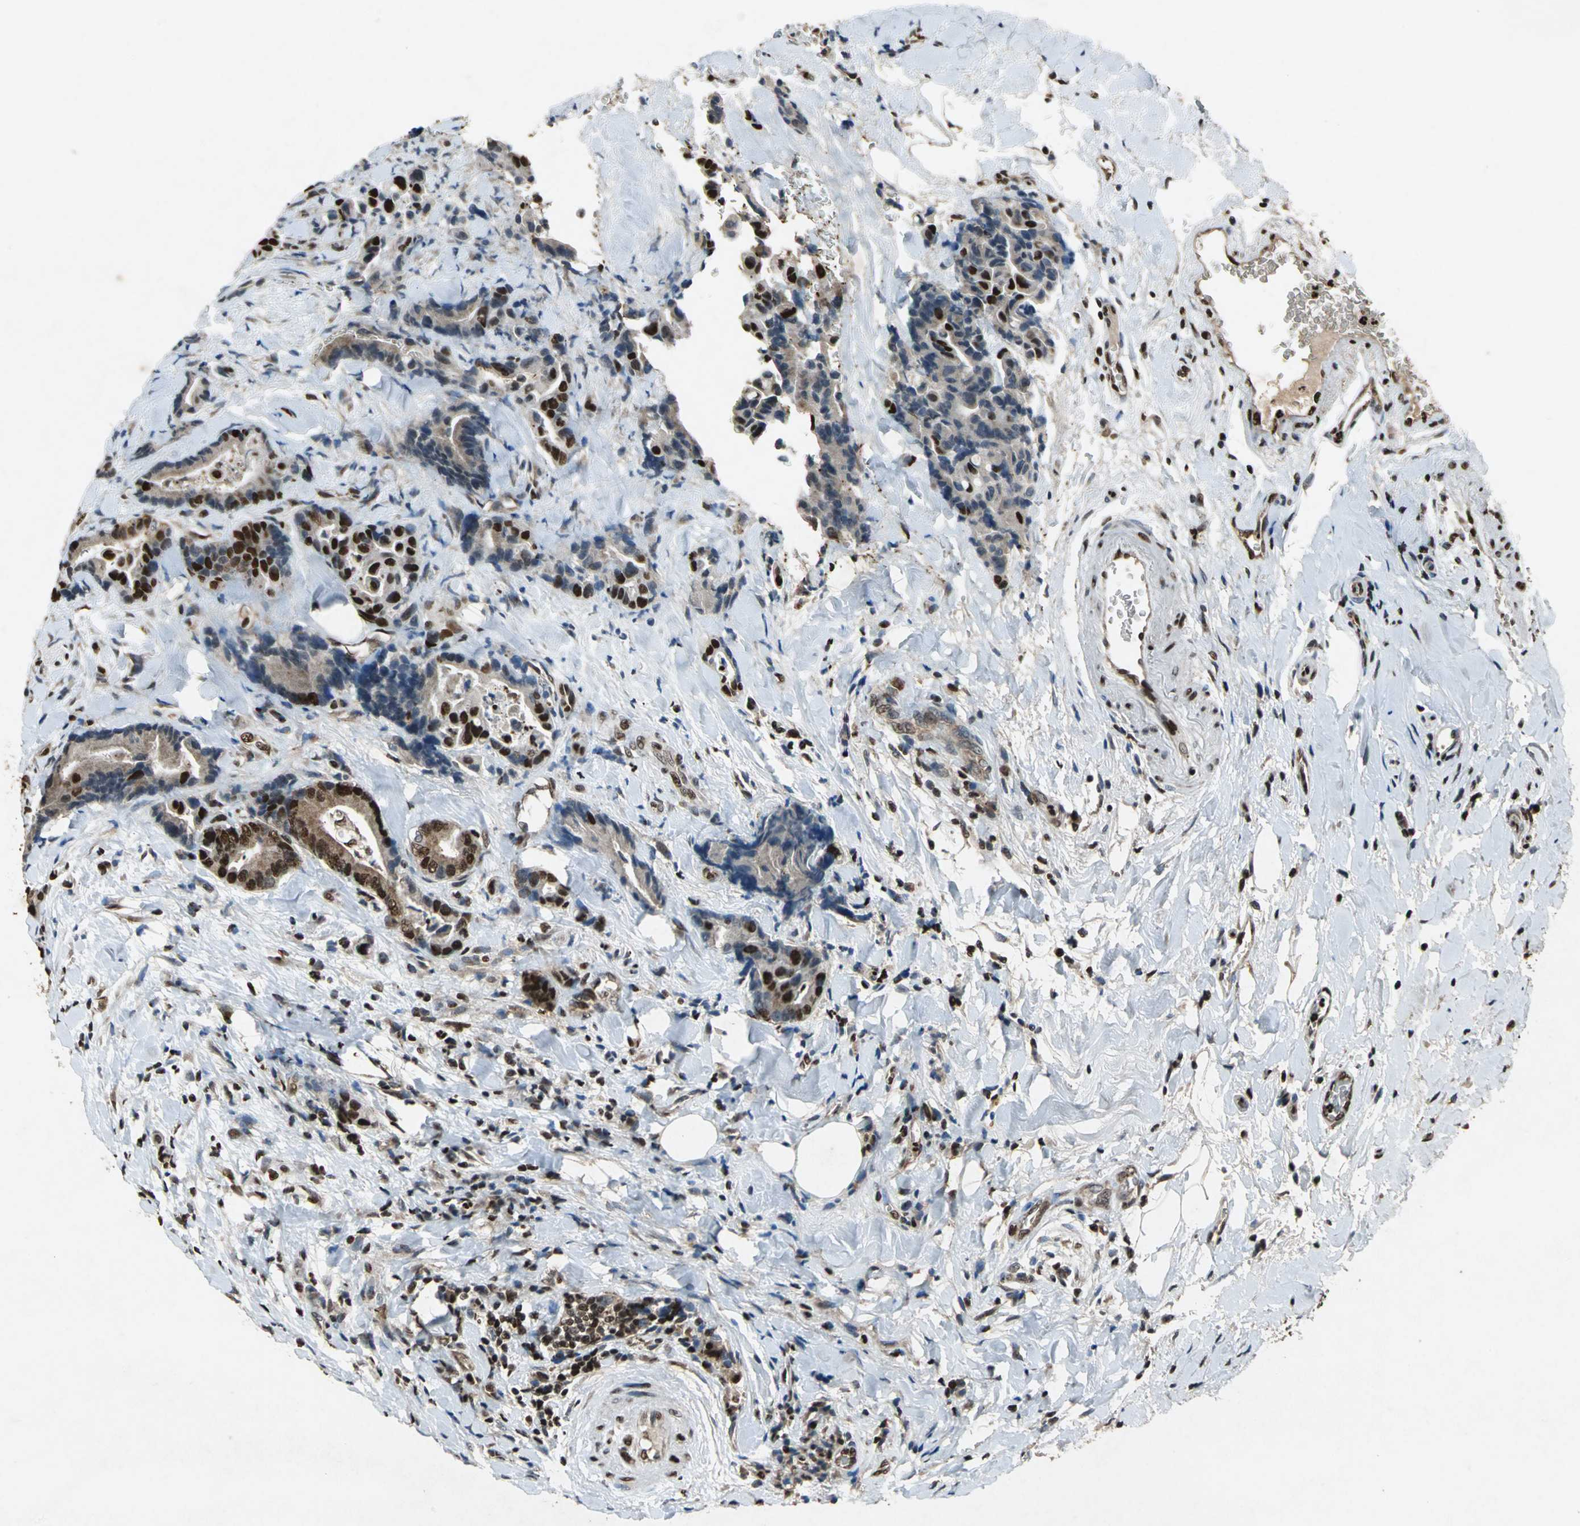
{"staining": {"intensity": "strong", "quantity": "25%-75%", "location": "cytoplasmic/membranous,nuclear"}, "tissue": "colorectal cancer", "cell_type": "Tumor cells", "image_type": "cancer", "snomed": [{"axis": "morphology", "description": "Normal tissue, NOS"}, {"axis": "morphology", "description": "Adenocarcinoma, NOS"}, {"axis": "topography", "description": "Colon"}], "caption": "Immunohistochemical staining of human adenocarcinoma (colorectal) exhibits strong cytoplasmic/membranous and nuclear protein staining in about 25%-75% of tumor cells.", "gene": "ANP32A", "patient": {"sex": "male", "age": 82}}